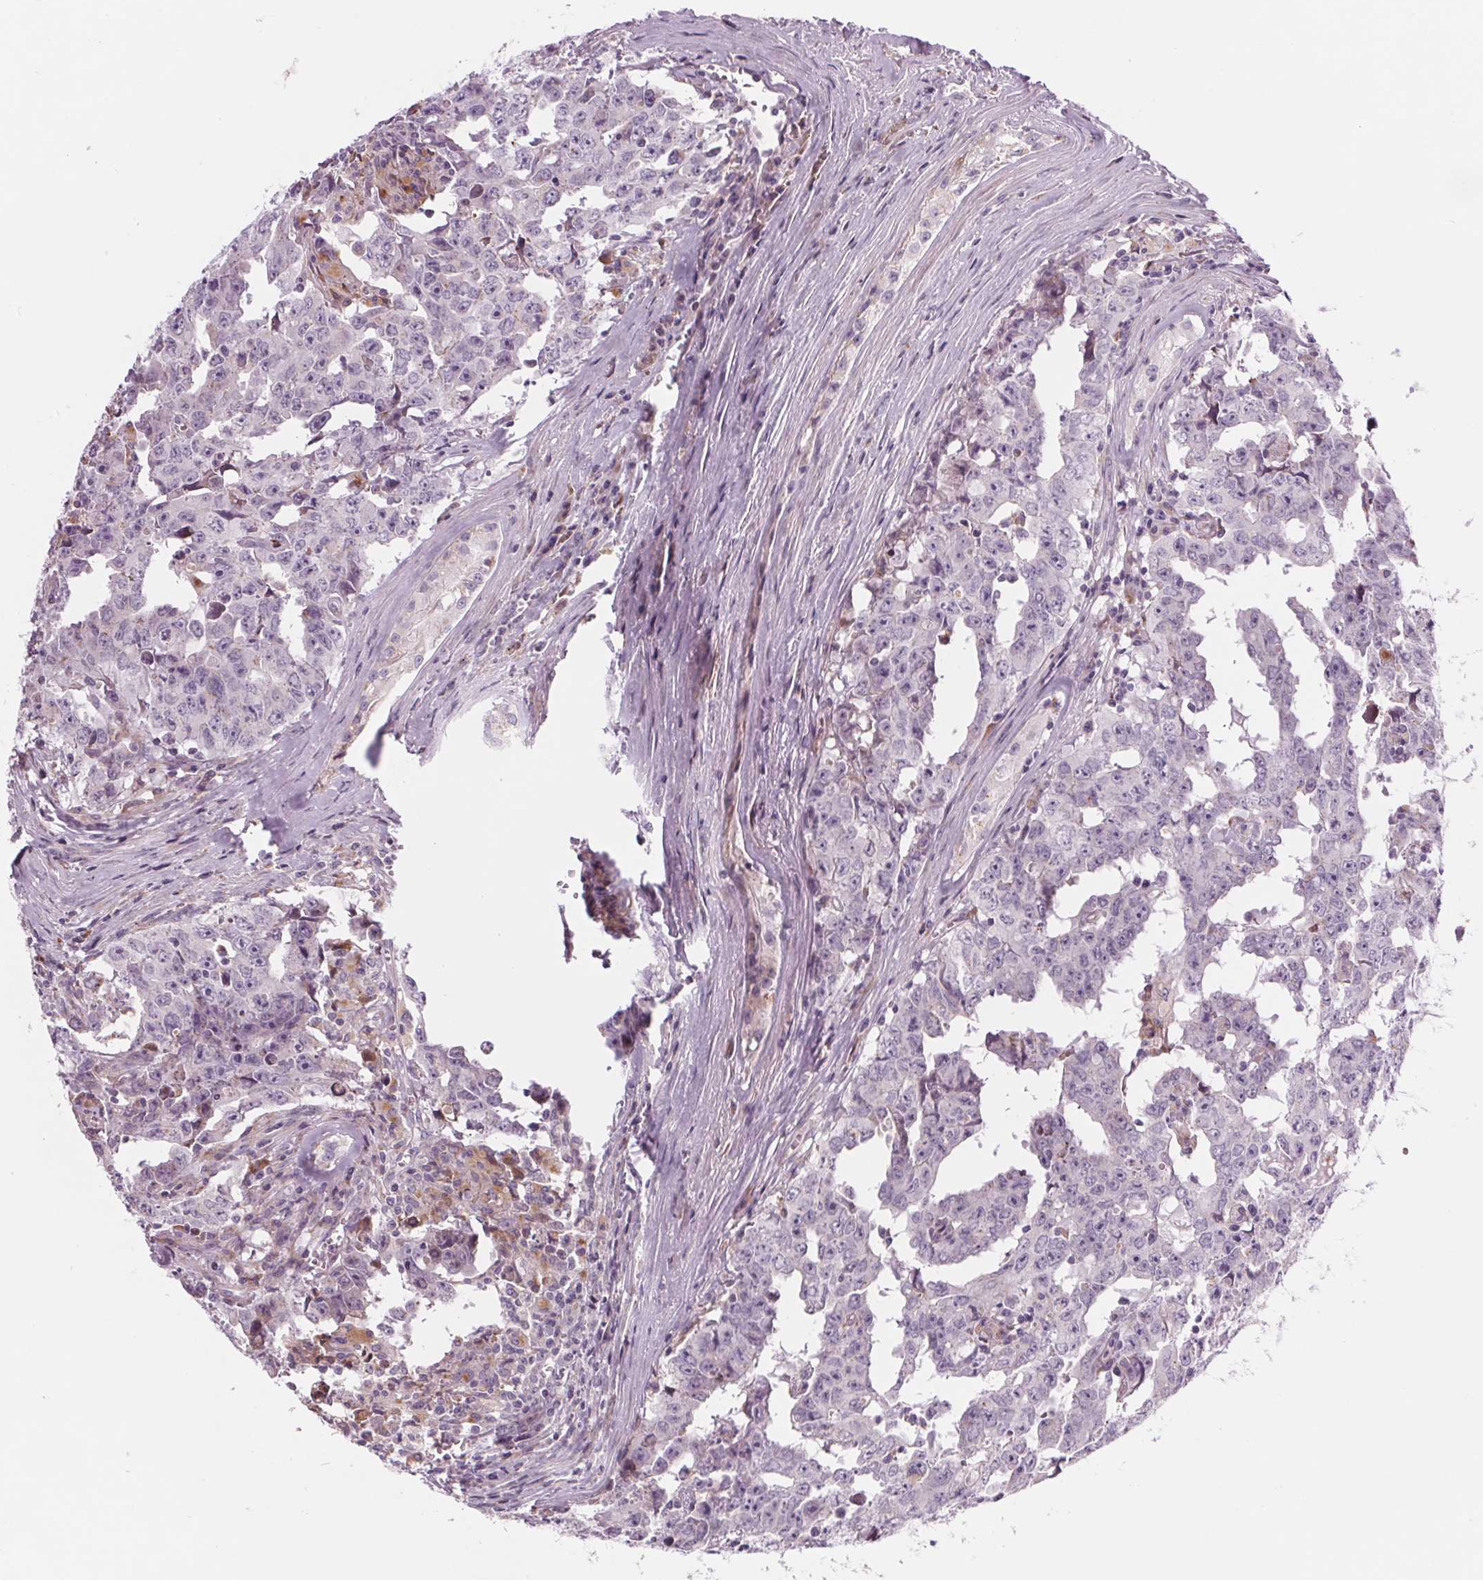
{"staining": {"intensity": "weak", "quantity": "<25%", "location": "cytoplasmic/membranous"}, "tissue": "testis cancer", "cell_type": "Tumor cells", "image_type": "cancer", "snomed": [{"axis": "morphology", "description": "Carcinoma, Embryonal, NOS"}, {"axis": "topography", "description": "Testis"}], "caption": "There is no significant staining in tumor cells of testis cancer (embryonal carcinoma).", "gene": "SAMD5", "patient": {"sex": "male", "age": 22}}